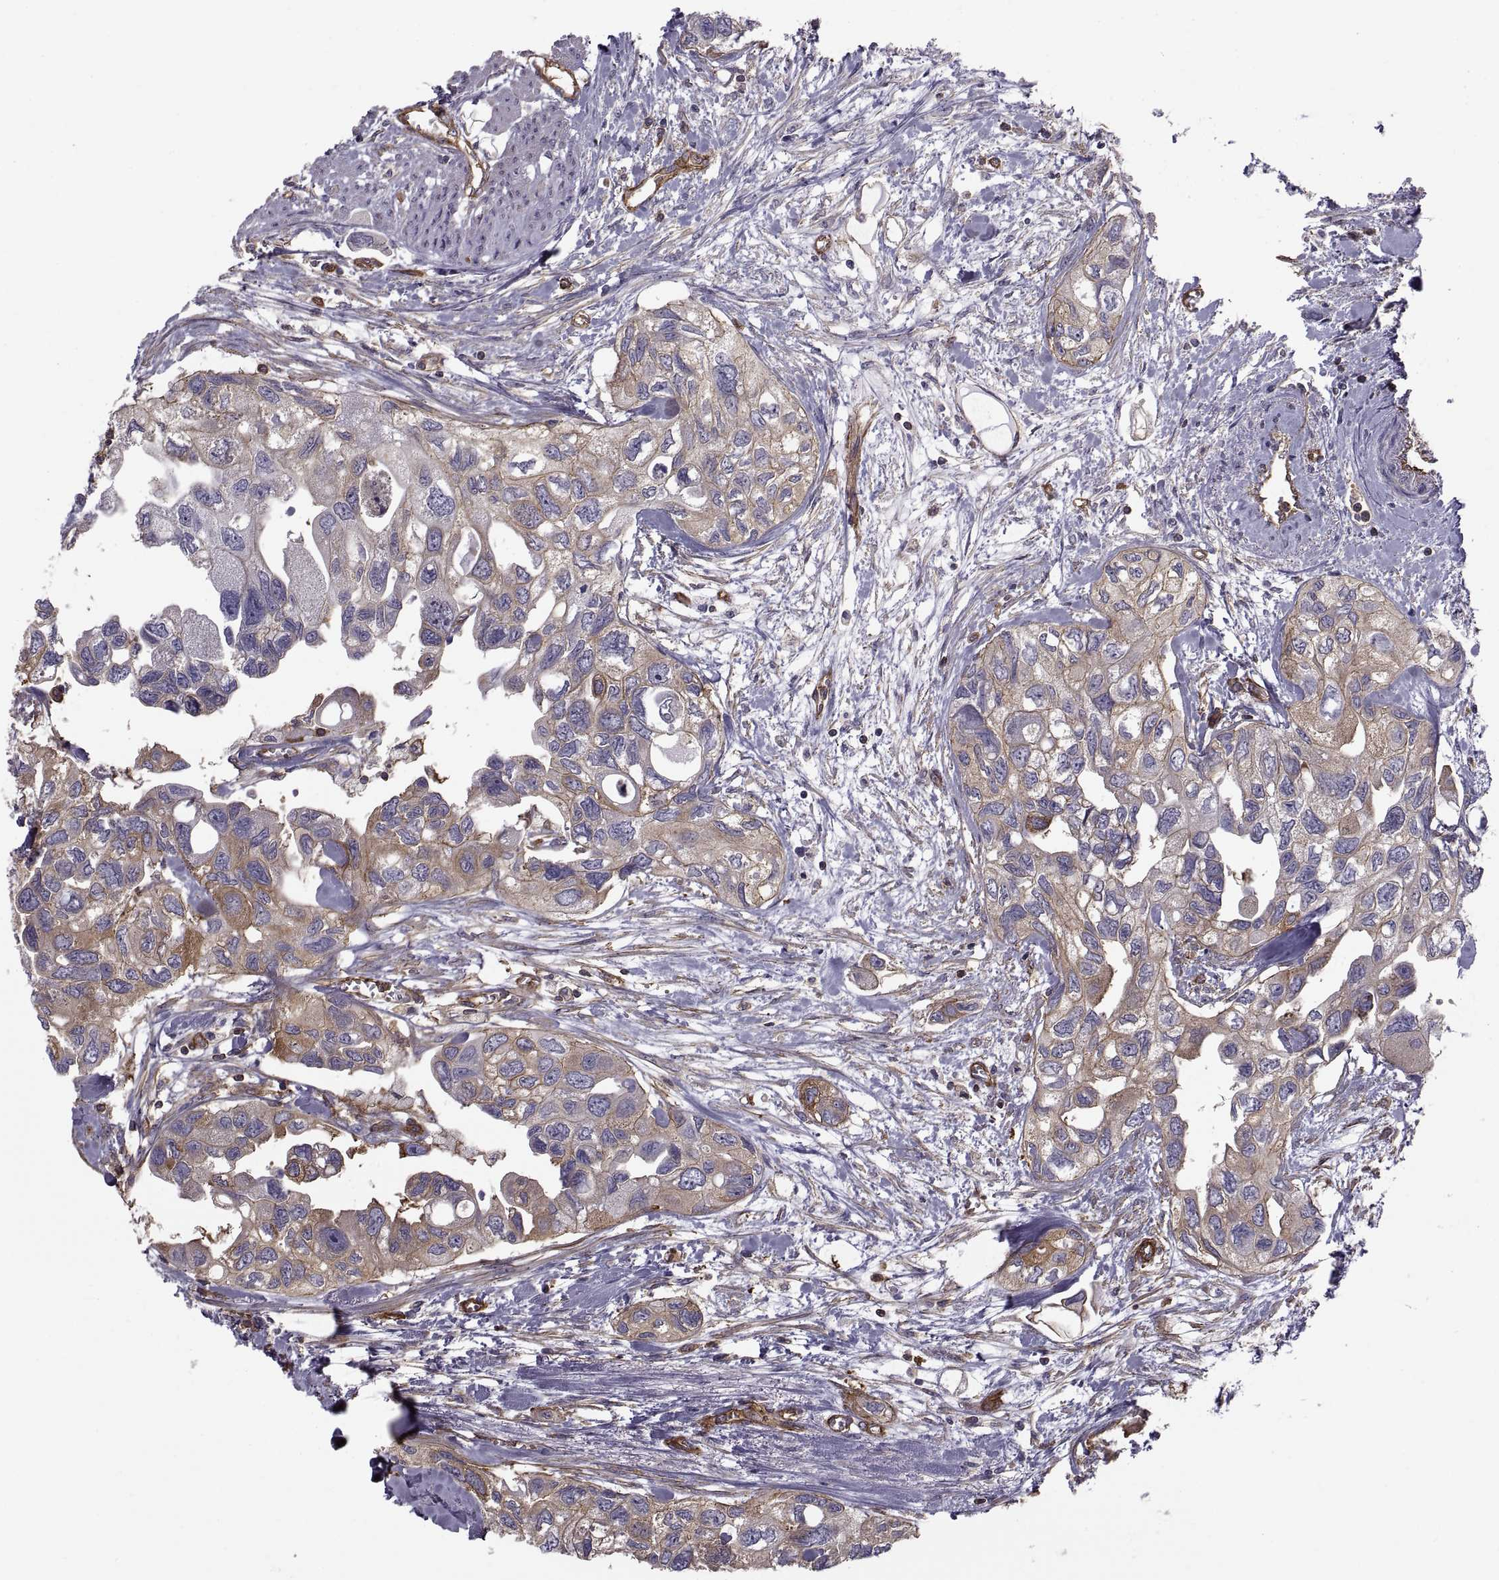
{"staining": {"intensity": "moderate", "quantity": ">75%", "location": "cytoplasmic/membranous"}, "tissue": "urothelial cancer", "cell_type": "Tumor cells", "image_type": "cancer", "snomed": [{"axis": "morphology", "description": "Urothelial carcinoma, High grade"}, {"axis": "topography", "description": "Urinary bladder"}], "caption": "Immunohistochemistry image of human urothelial carcinoma (high-grade) stained for a protein (brown), which reveals medium levels of moderate cytoplasmic/membranous expression in about >75% of tumor cells.", "gene": "MYH9", "patient": {"sex": "male", "age": 59}}